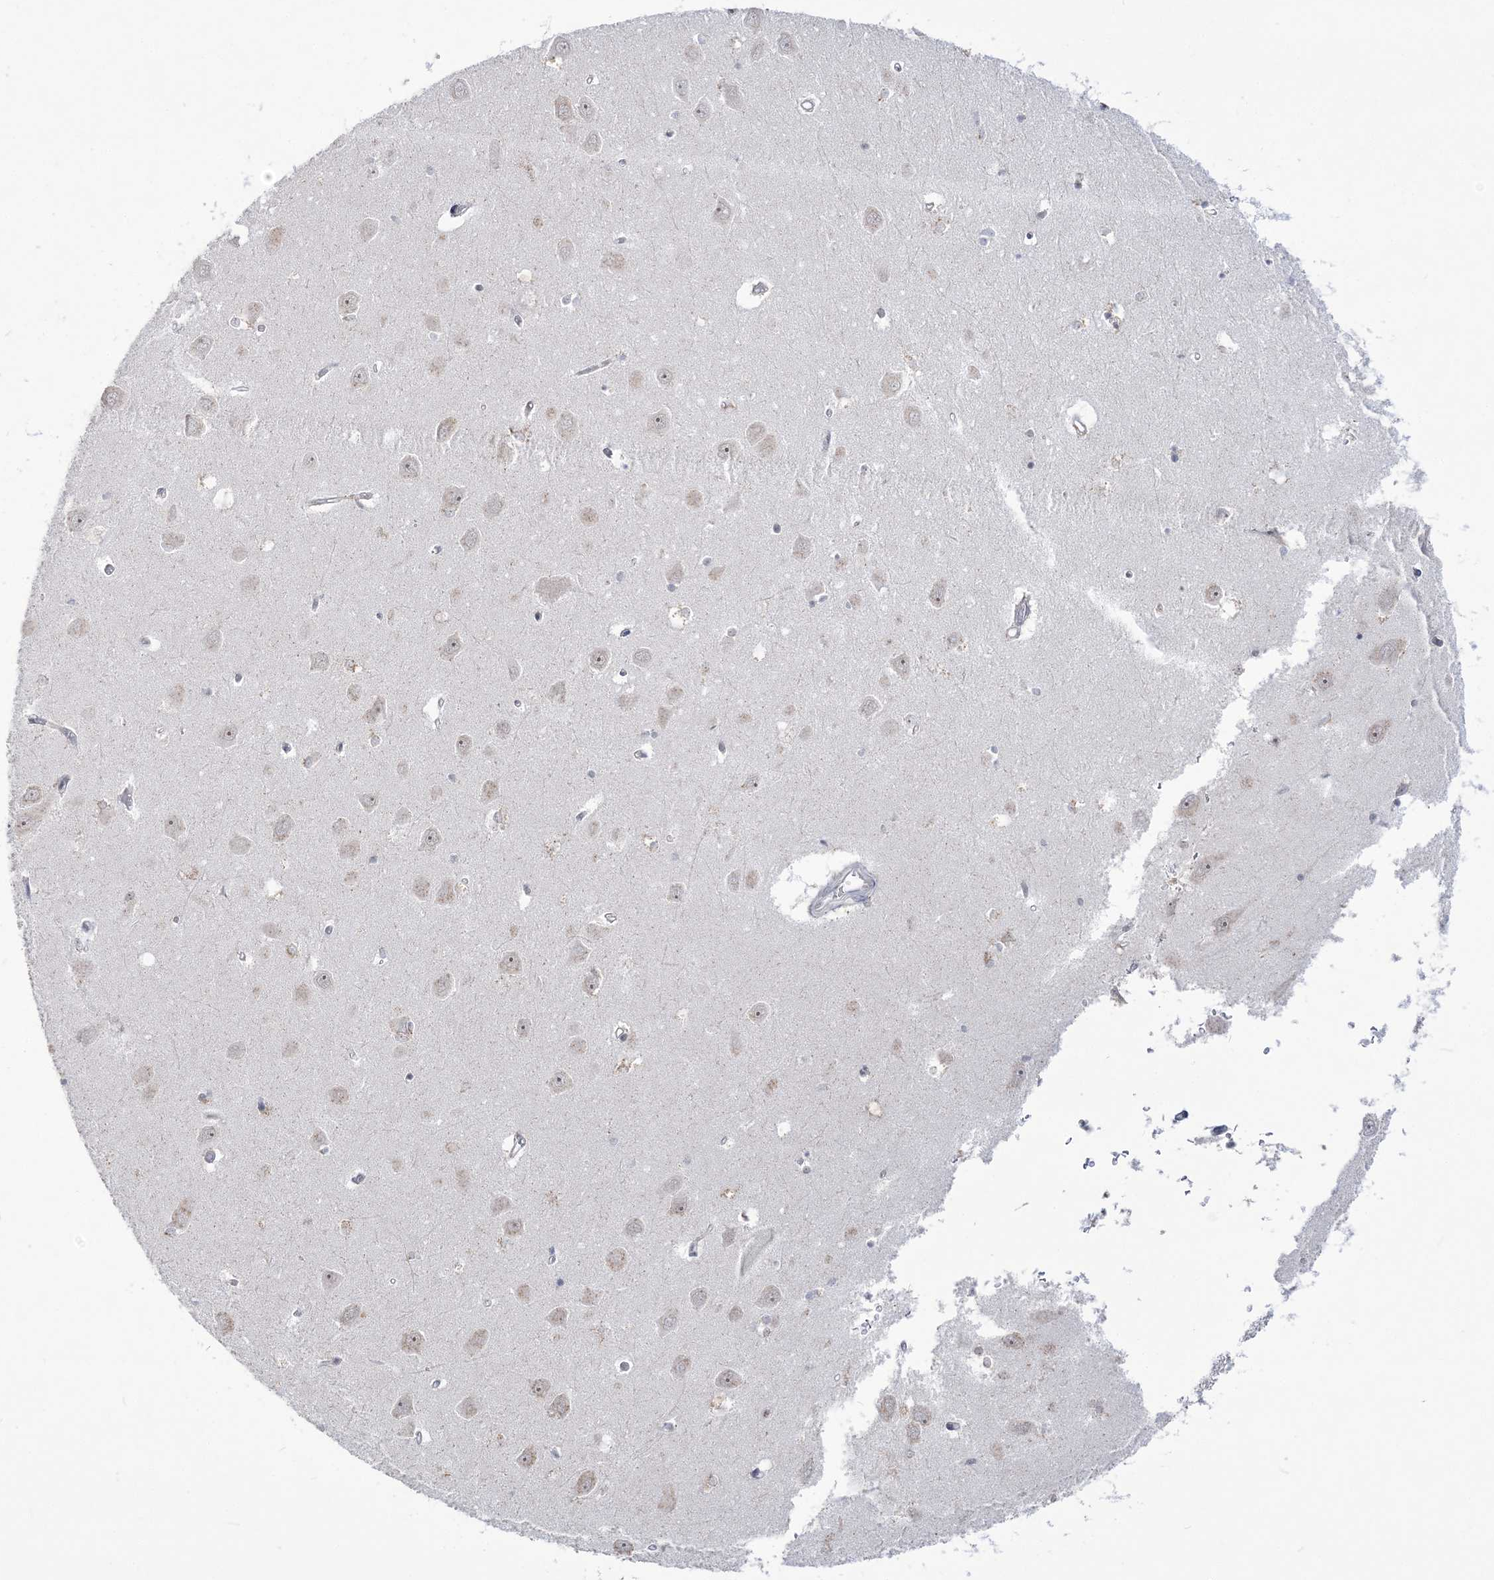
{"staining": {"intensity": "negative", "quantity": "none", "location": "none"}, "tissue": "hippocampus", "cell_type": "Glial cells", "image_type": "normal", "snomed": [{"axis": "morphology", "description": "Normal tissue, NOS"}, {"axis": "topography", "description": "Hippocampus"}], "caption": "Immunohistochemical staining of benign hippocampus shows no significant positivity in glial cells.", "gene": "DDX21", "patient": {"sex": "male", "age": 70}}